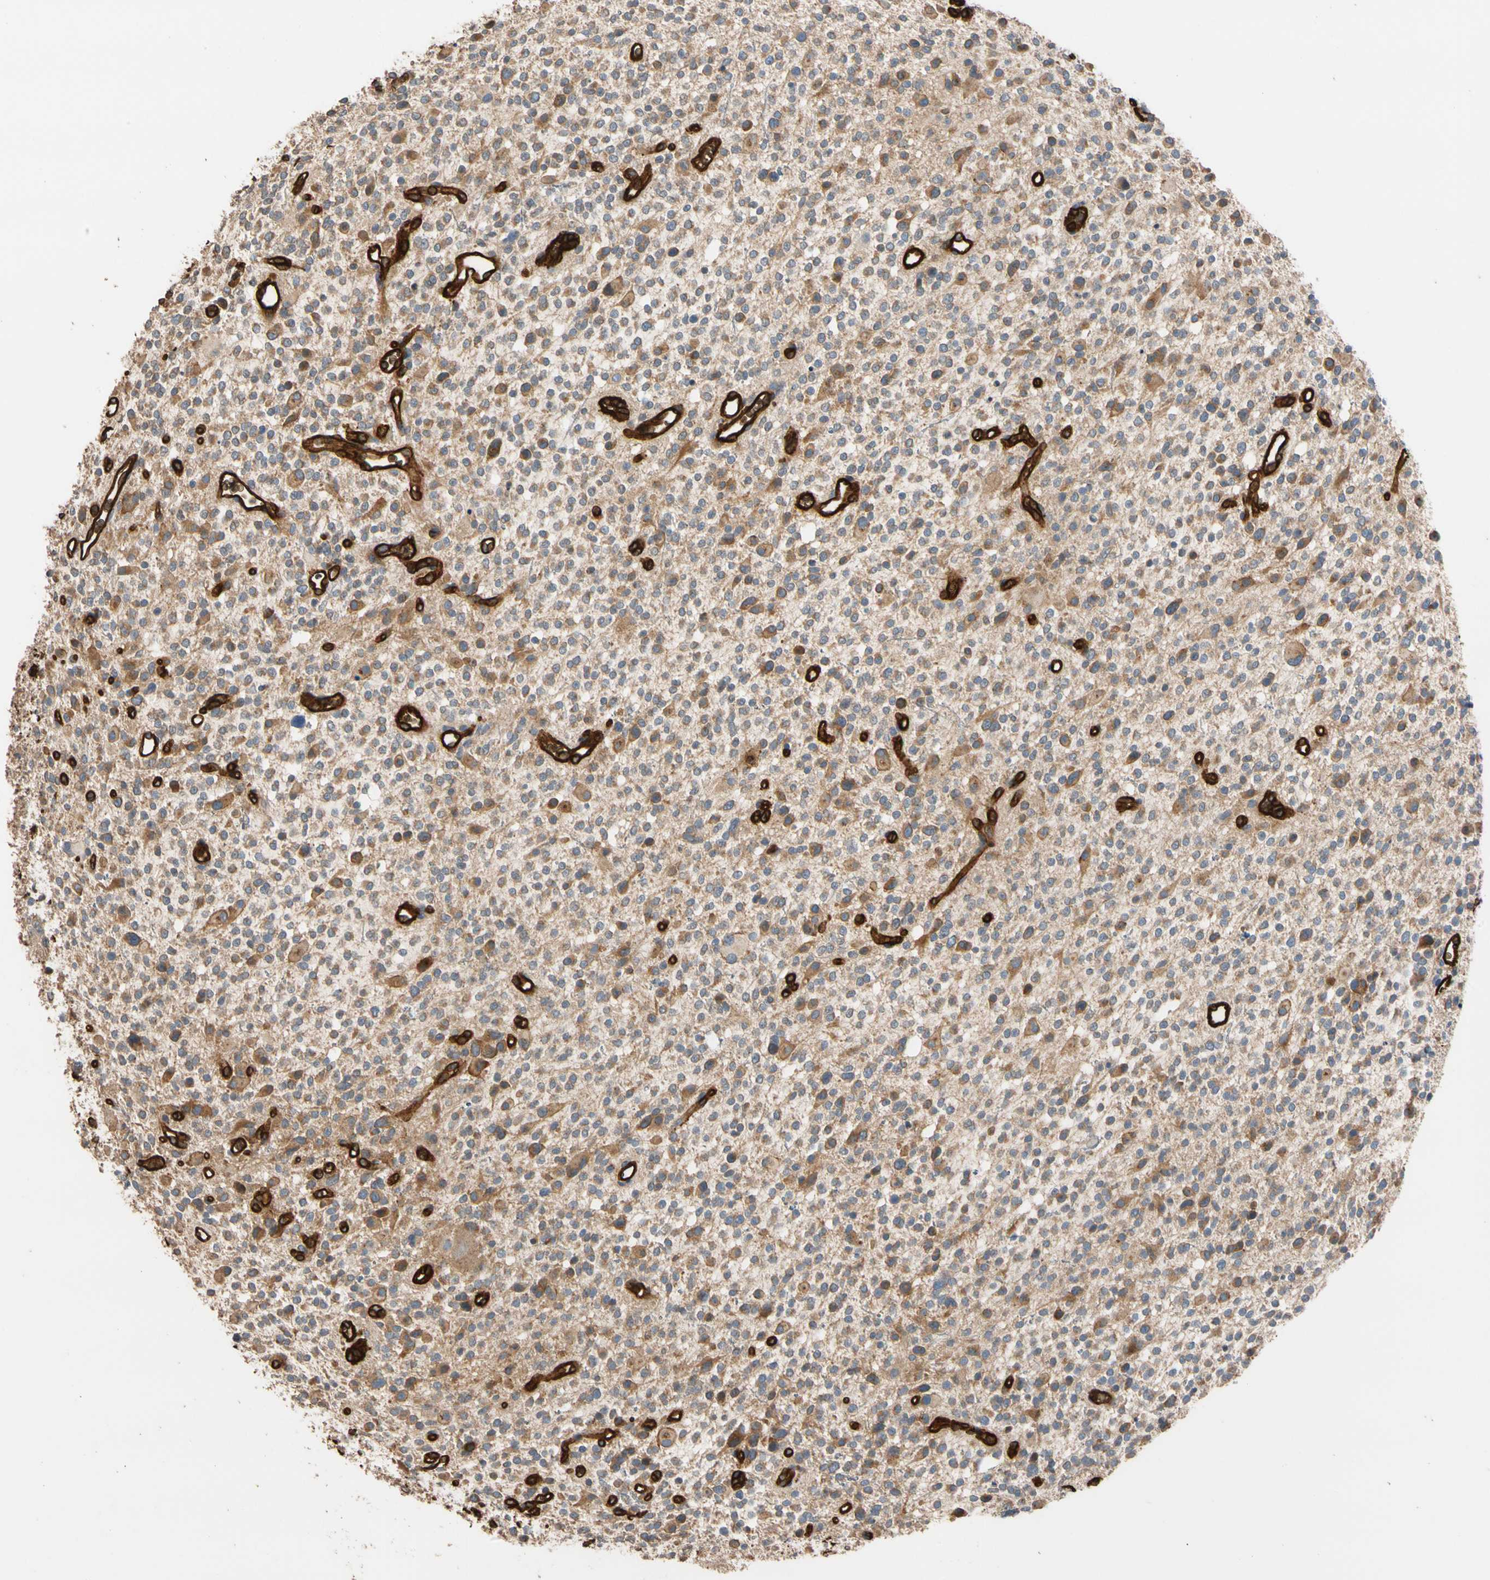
{"staining": {"intensity": "moderate", "quantity": ">75%", "location": "cytoplasmic/membranous"}, "tissue": "glioma", "cell_type": "Tumor cells", "image_type": "cancer", "snomed": [{"axis": "morphology", "description": "Glioma, malignant, High grade"}, {"axis": "topography", "description": "Brain"}], "caption": "IHC (DAB) staining of glioma reveals moderate cytoplasmic/membranous protein expression in approximately >75% of tumor cells.", "gene": "RIOK2", "patient": {"sex": "male", "age": 48}}